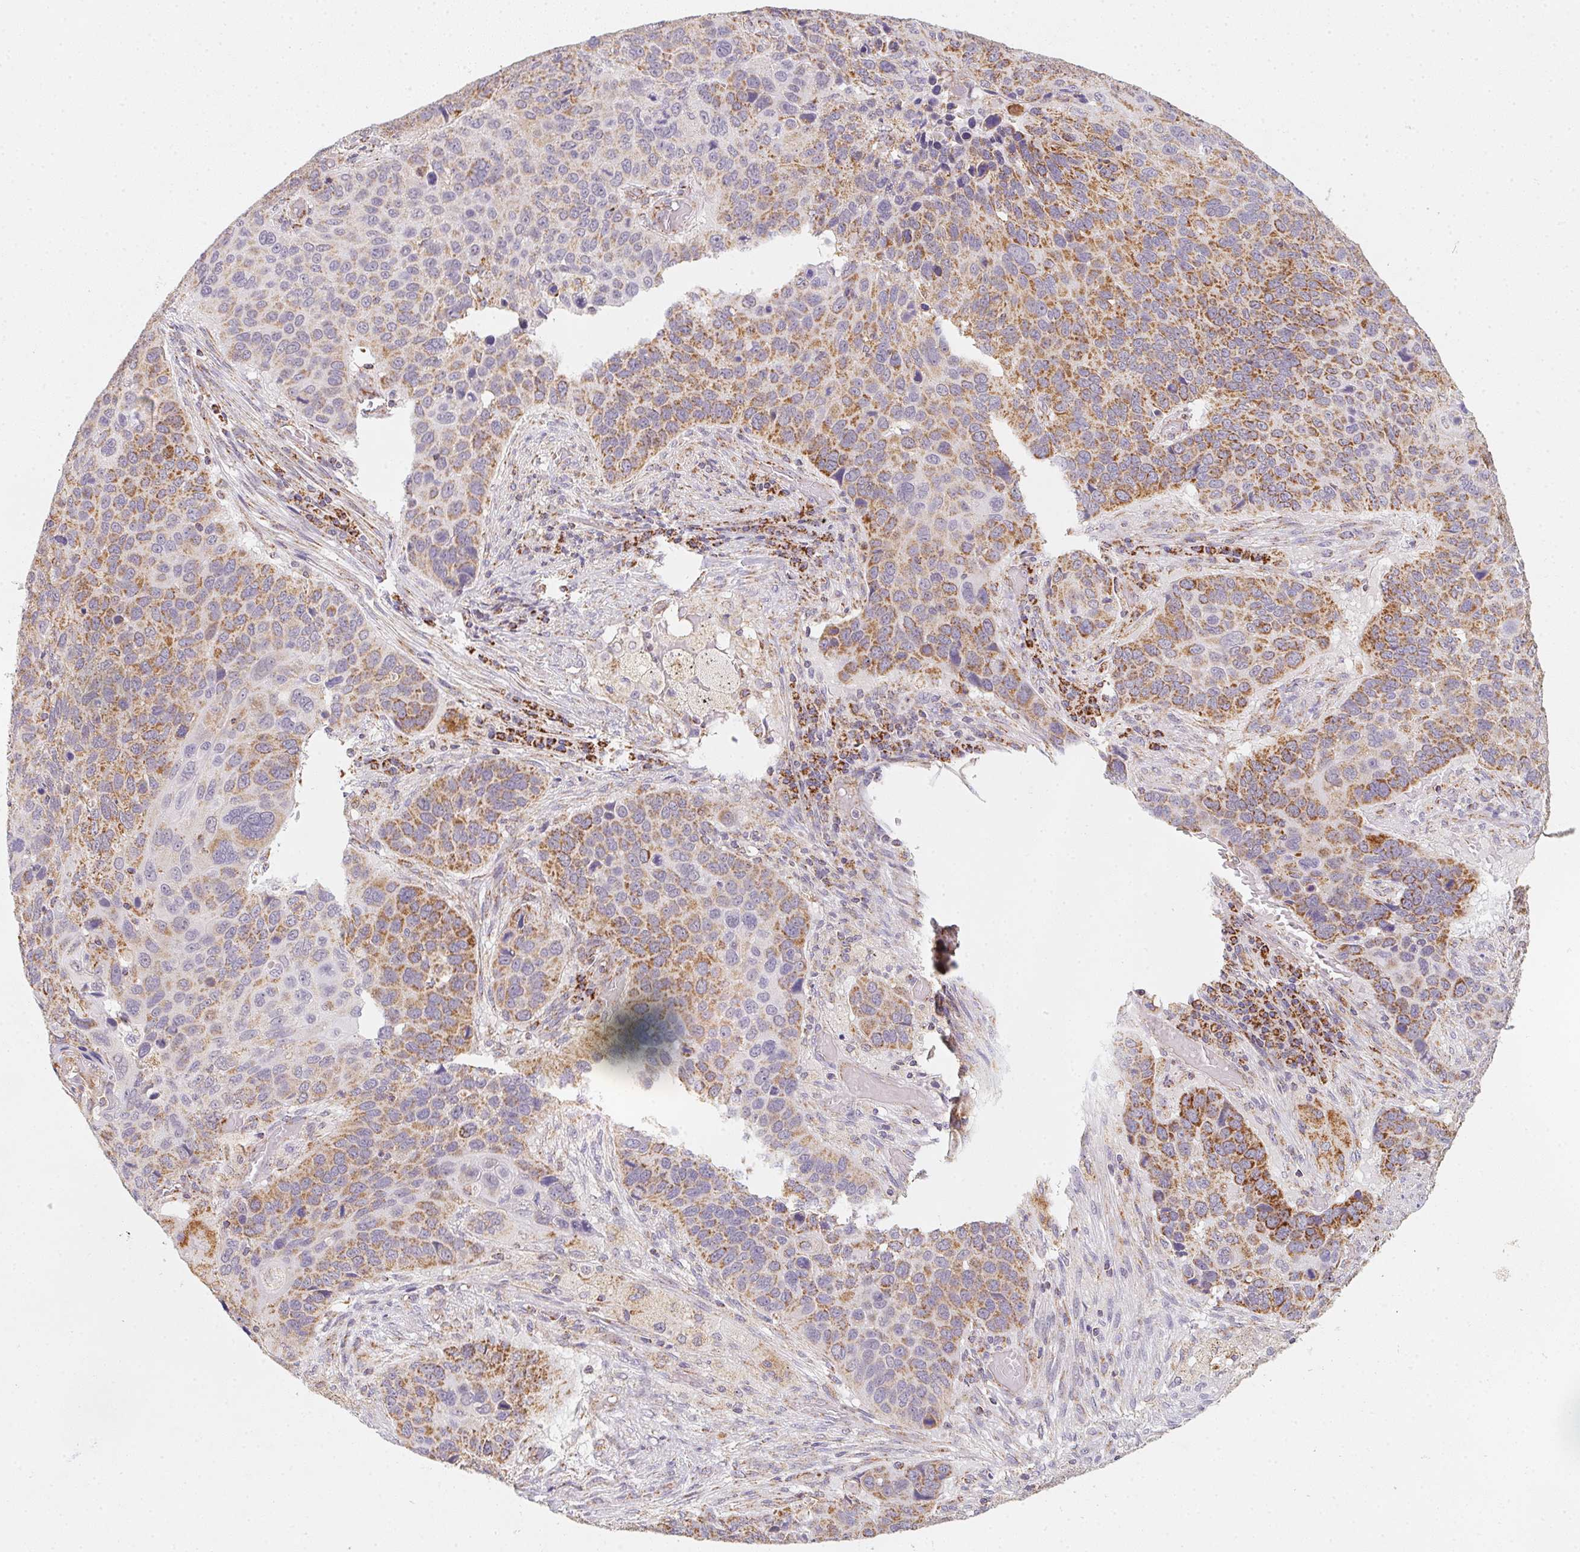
{"staining": {"intensity": "moderate", "quantity": ">75%", "location": "cytoplasmic/membranous"}, "tissue": "lung cancer", "cell_type": "Tumor cells", "image_type": "cancer", "snomed": [{"axis": "morphology", "description": "Squamous cell carcinoma, NOS"}, {"axis": "topography", "description": "Lung"}], "caption": "IHC (DAB) staining of lung cancer demonstrates moderate cytoplasmic/membranous protein positivity in approximately >75% of tumor cells.", "gene": "NDUFS6", "patient": {"sex": "male", "age": 68}}